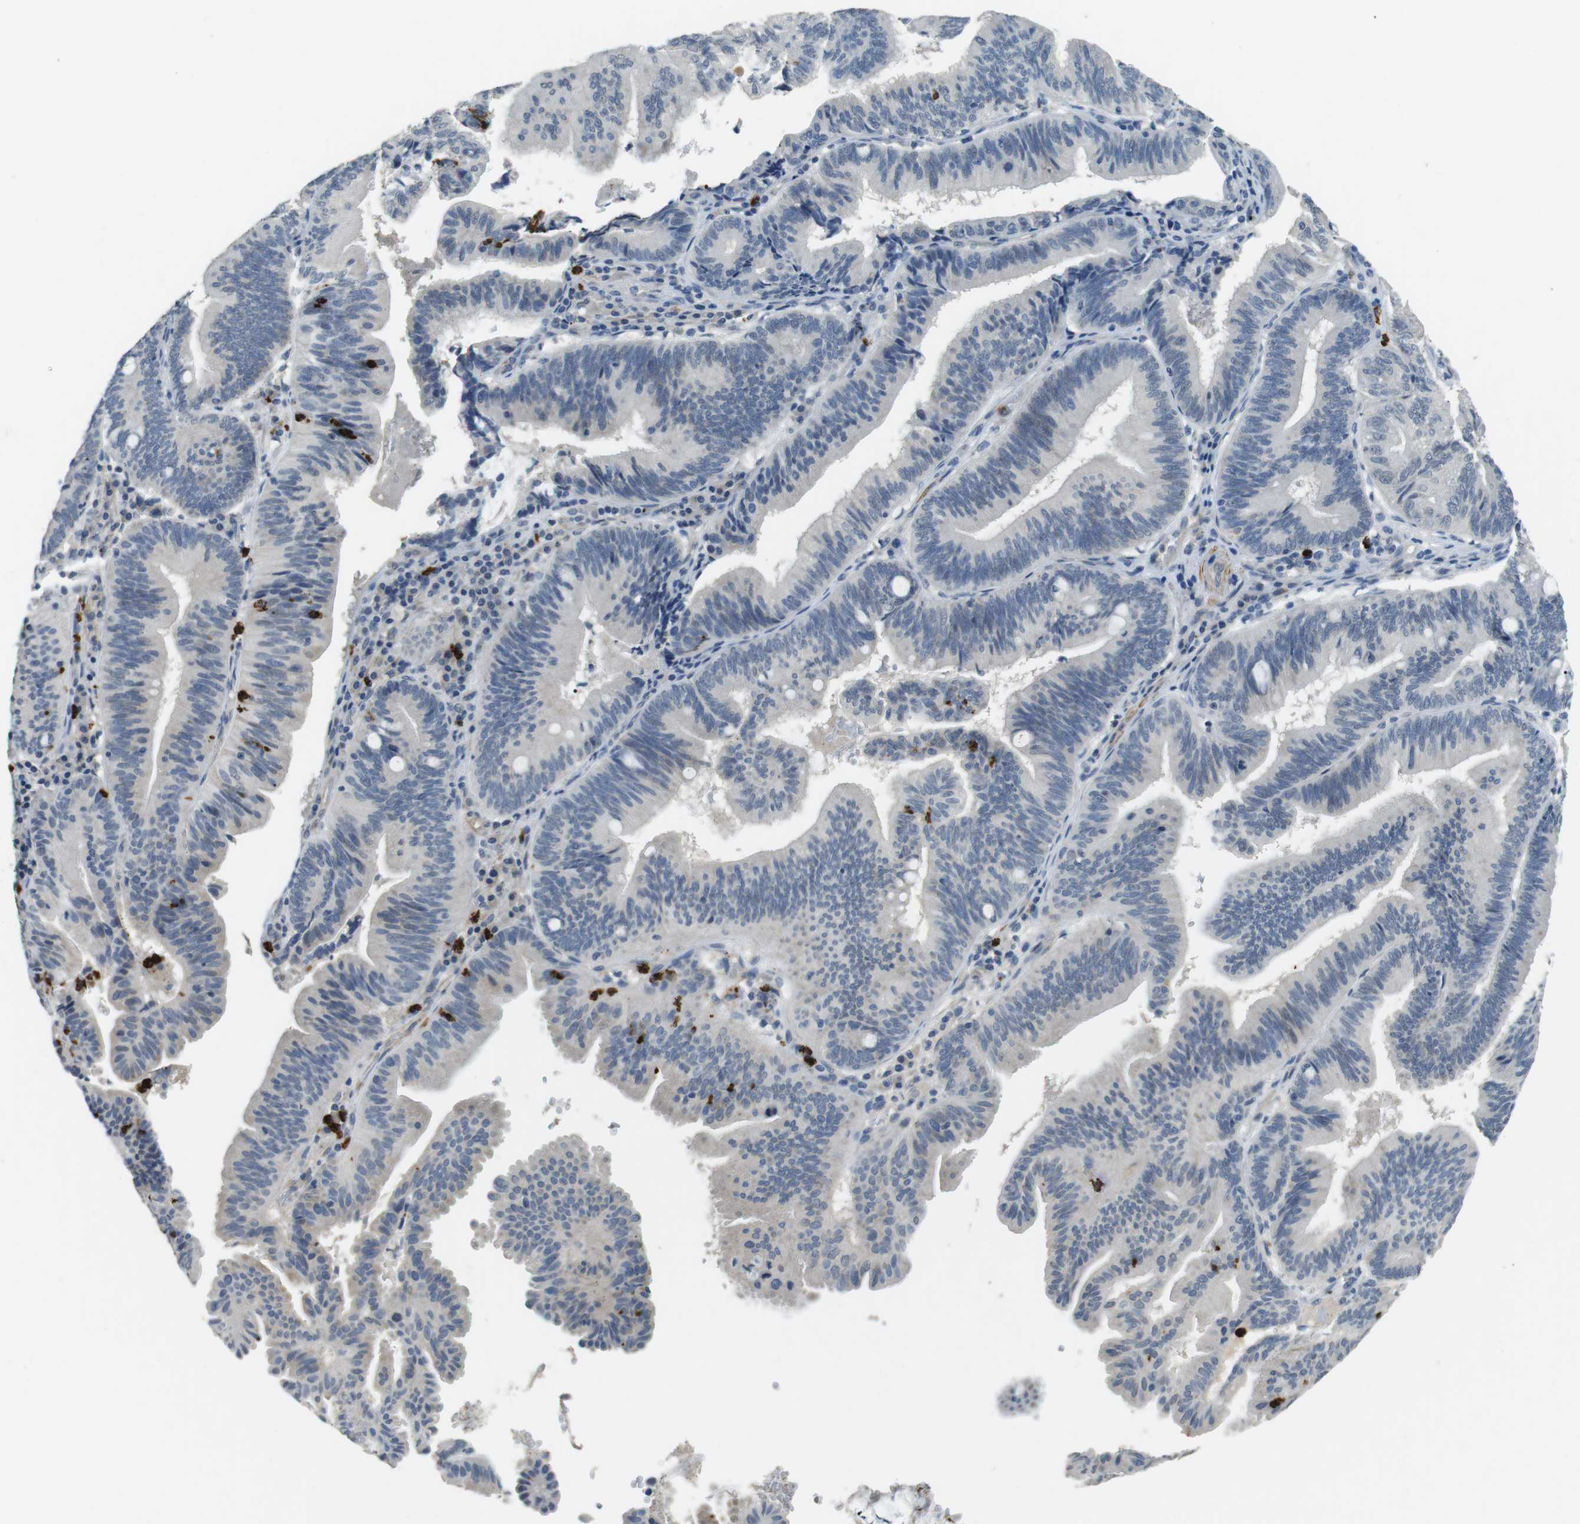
{"staining": {"intensity": "negative", "quantity": "none", "location": "none"}, "tissue": "pancreatic cancer", "cell_type": "Tumor cells", "image_type": "cancer", "snomed": [{"axis": "morphology", "description": "Adenocarcinoma, NOS"}, {"axis": "topography", "description": "Pancreas"}], "caption": "Human pancreatic cancer (adenocarcinoma) stained for a protein using immunohistochemistry (IHC) reveals no expression in tumor cells.", "gene": "GZMM", "patient": {"sex": "male", "age": 82}}